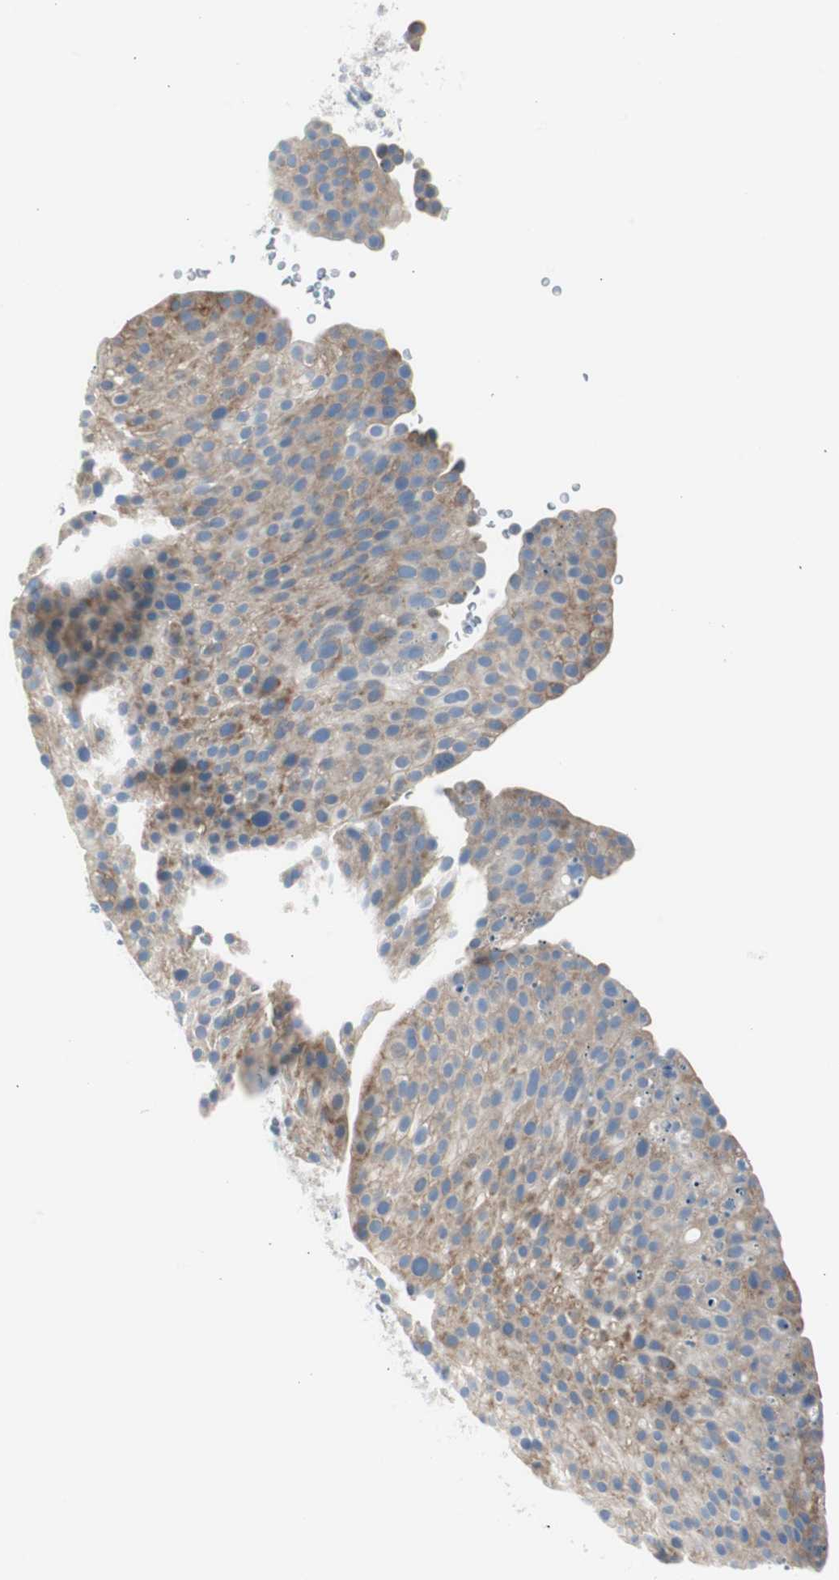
{"staining": {"intensity": "moderate", "quantity": ">75%", "location": "cytoplasmic/membranous"}, "tissue": "urothelial cancer", "cell_type": "Tumor cells", "image_type": "cancer", "snomed": [{"axis": "morphology", "description": "Urothelial carcinoma, Low grade"}, {"axis": "topography", "description": "Smooth muscle"}, {"axis": "topography", "description": "Urinary bladder"}], "caption": "Protein analysis of urothelial cancer tissue demonstrates moderate cytoplasmic/membranous positivity in approximately >75% of tumor cells.", "gene": "RPS12", "patient": {"sex": "male", "age": 60}}